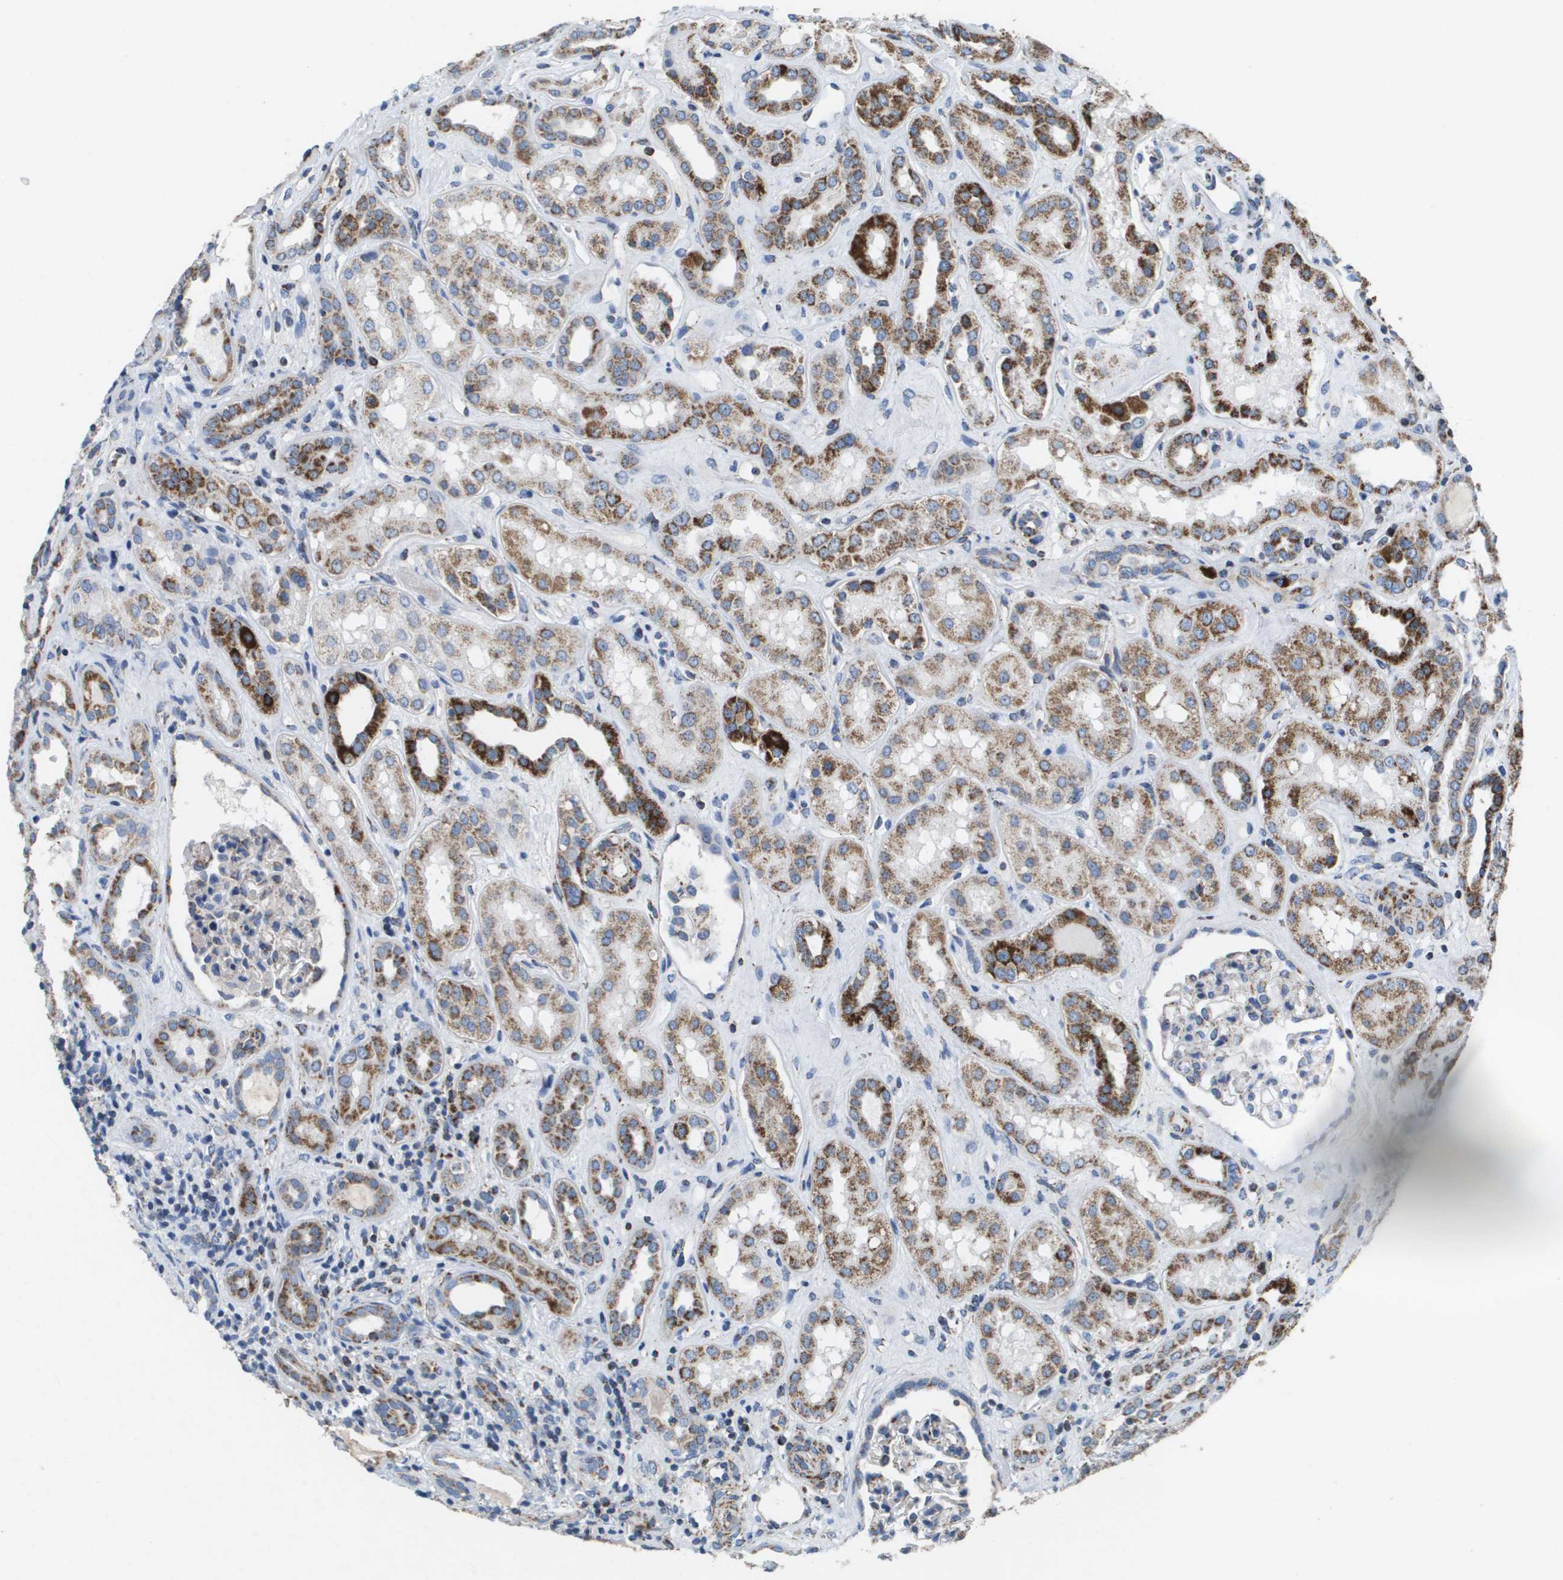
{"staining": {"intensity": "weak", "quantity": "<25%", "location": "cytoplasmic/membranous"}, "tissue": "kidney", "cell_type": "Cells in glomeruli", "image_type": "normal", "snomed": [{"axis": "morphology", "description": "Normal tissue, NOS"}, {"axis": "topography", "description": "Kidney"}], "caption": "This is an immunohistochemistry (IHC) micrograph of normal kidney. There is no expression in cells in glomeruli.", "gene": "ATP5F1B", "patient": {"sex": "male", "age": 59}}